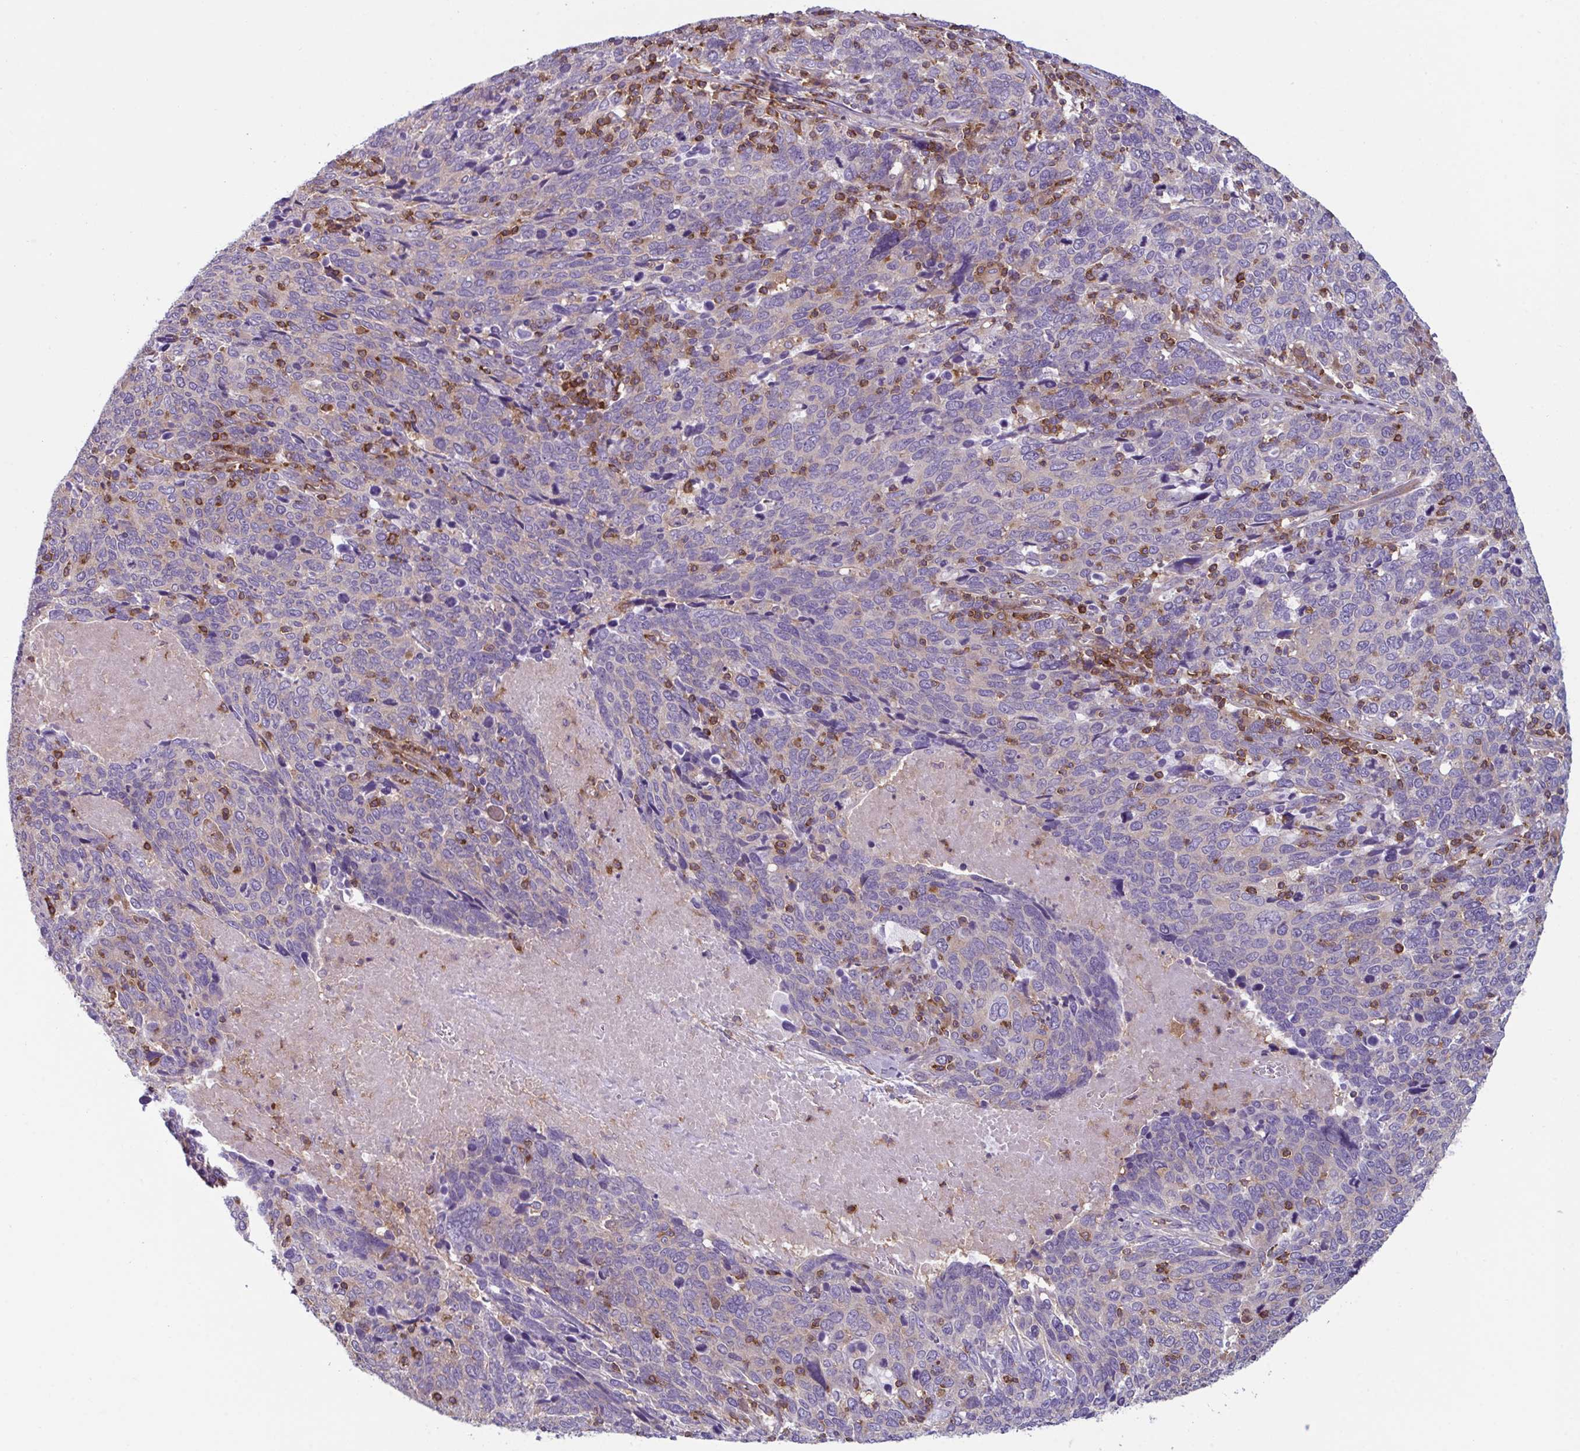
{"staining": {"intensity": "negative", "quantity": "none", "location": "none"}, "tissue": "cervical cancer", "cell_type": "Tumor cells", "image_type": "cancer", "snomed": [{"axis": "morphology", "description": "Squamous cell carcinoma, NOS"}, {"axis": "topography", "description": "Cervix"}], "caption": "Squamous cell carcinoma (cervical) was stained to show a protein in brown. There is no significant staining in tumor cells.", "gene": "TSC22D3", "patient": {"sex": "female", "age": 41}}